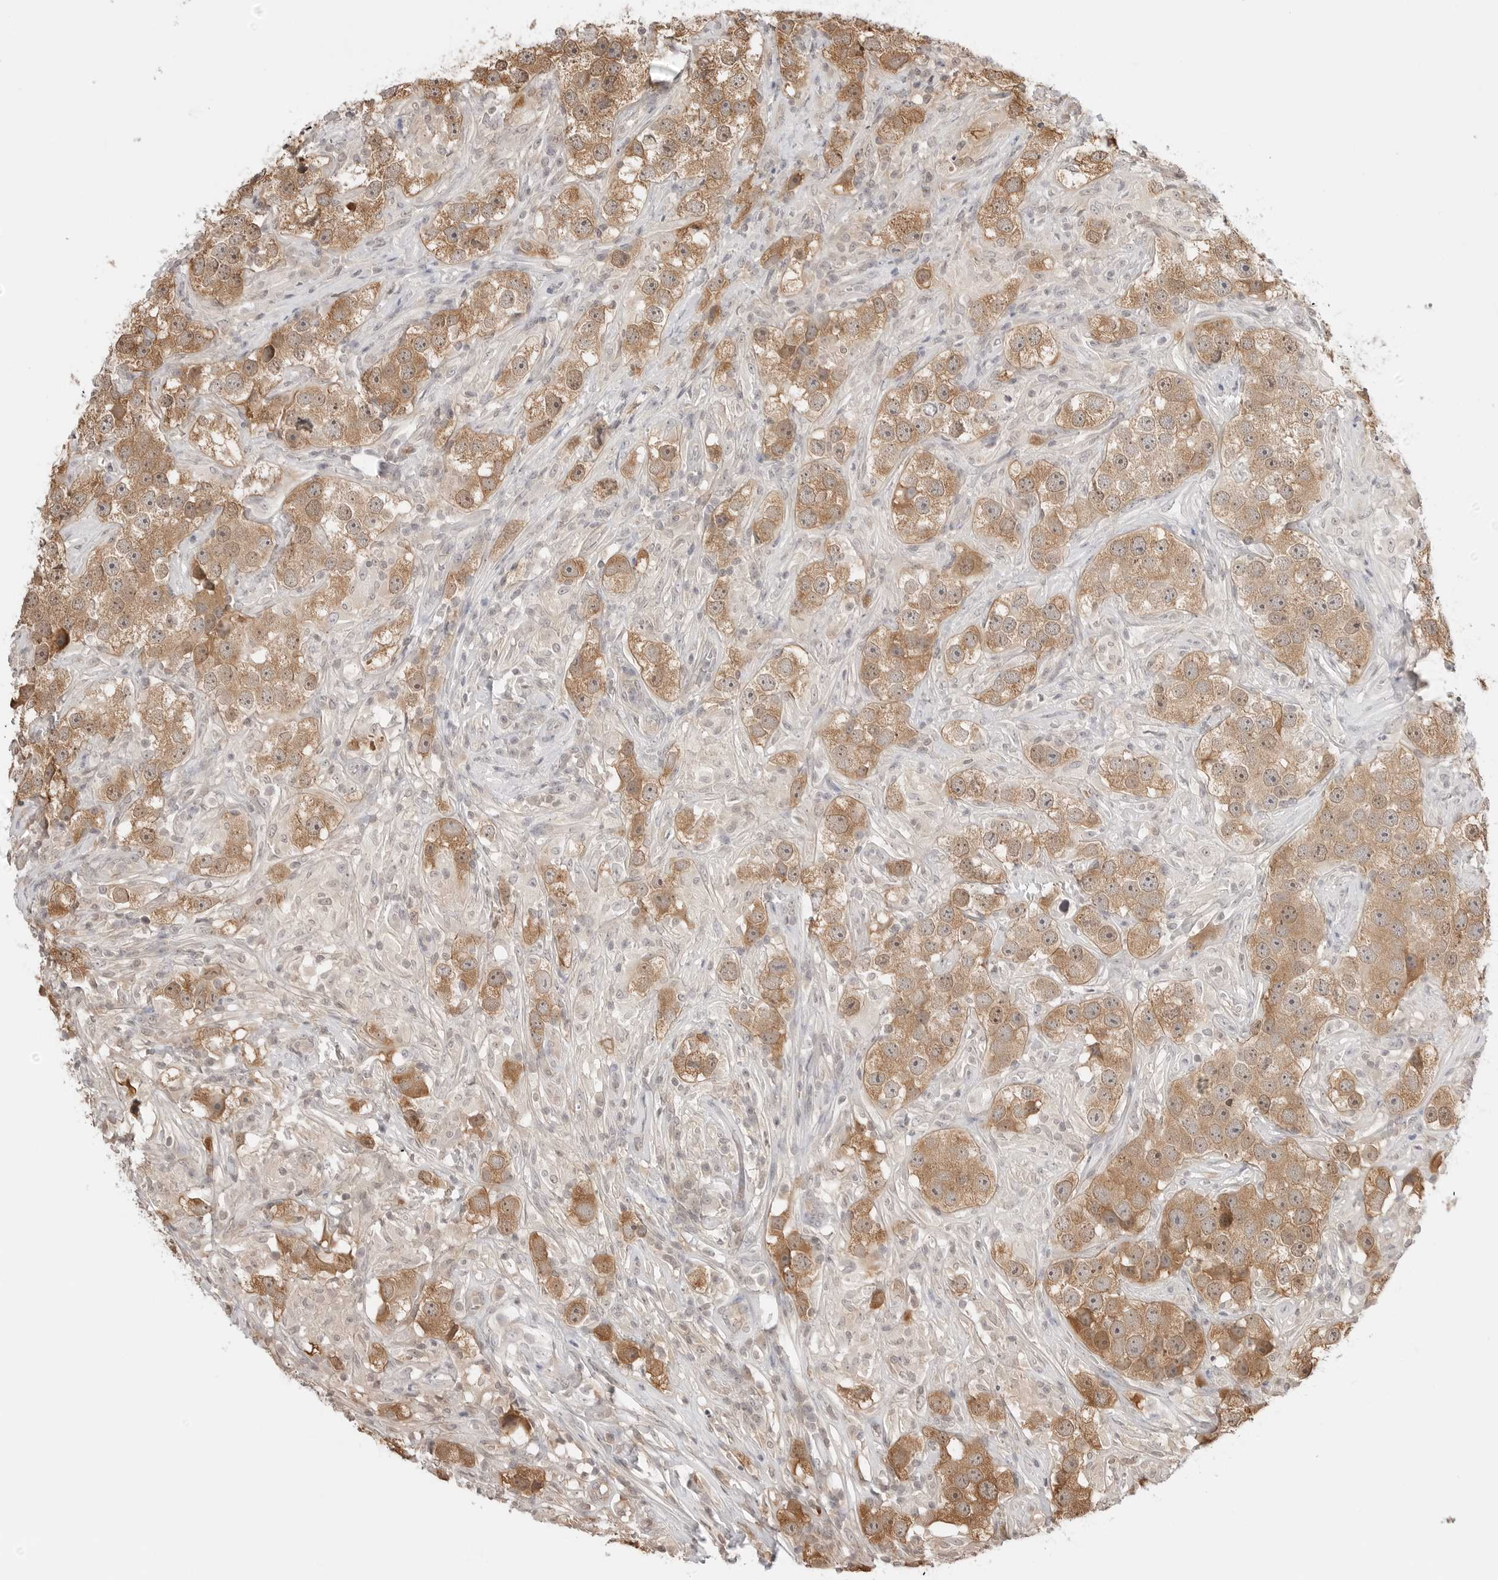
{"staining": {"intensity": "moderate", "quantity": ">75%", "location": "cytoplasmic/membranous,nuclear"}, "tissue": "testis cancer", "cell_type": "Tumor cells", "image_type": "cancer", "snomed": [{"axis": "morphology", "description": "Seminoma, NOS"}, {"axis": "topography", "description": "Testis"}], "caption": "Testis cancer stained with a protein marker demonstrates moderate staining in tumor cells.", "gene": "NUDC", "patient": {"sex": "male", "age": 49}}